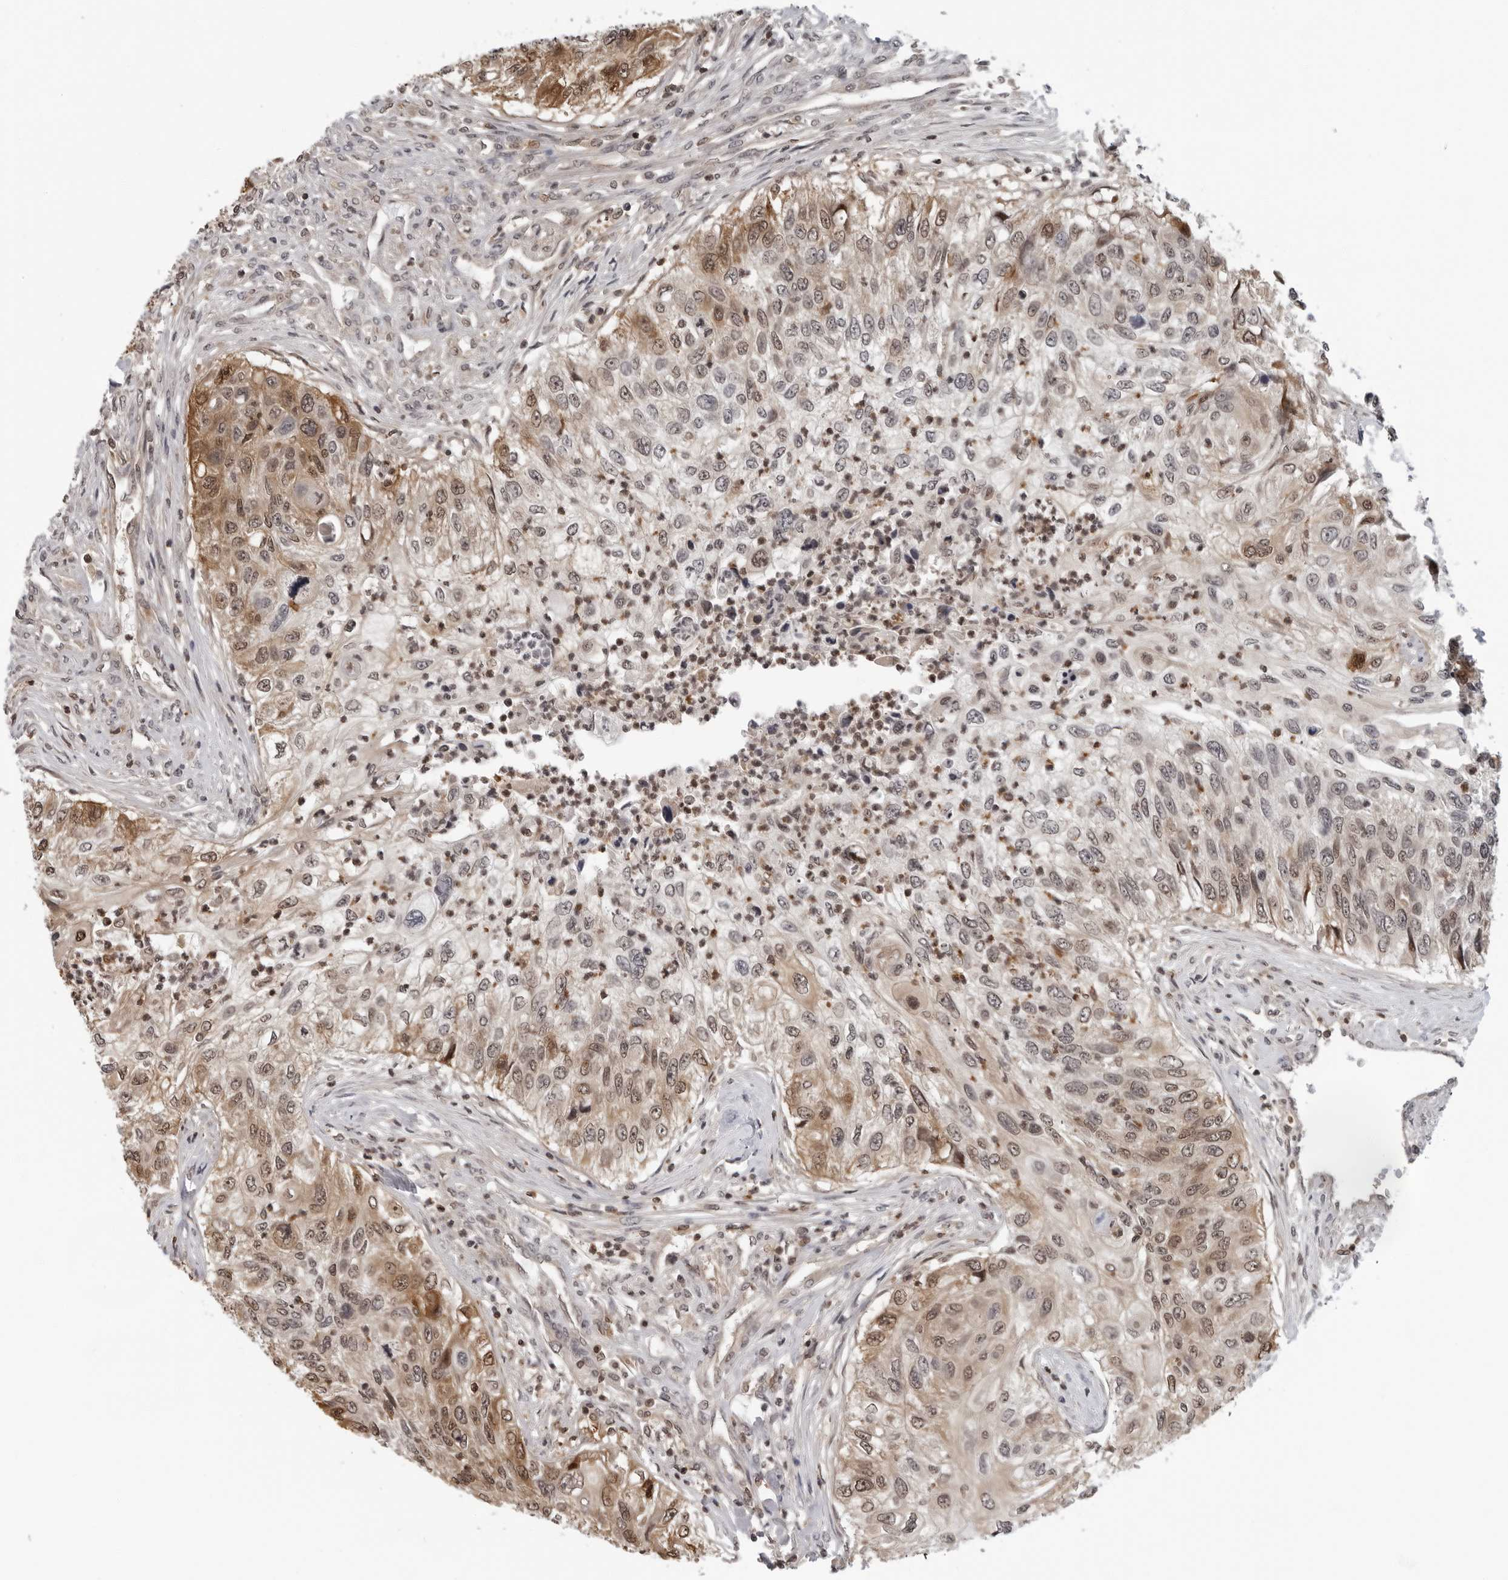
{"staining": {"intensity": "moderate", "quantity": "25%-75%", "location": "cytoplasmic/membranous,nuclear"}, "tissue": "urothelial cancer", "cell_type": "Tumor cells", "image_type": "cancer", "snomed": [{"axis": "morphology", "description": "Urothelial carcinoma, High grade"}, {"axis": "topography", "description": "Urinary bladder"}], "caption": "Brown immunohistochemical staining in urothelial carcinoma (high-grade) displays moderate cytoplasmic/membranous and nuclear positivity in approximately 25%-75% of tumor cells.", "gene": "HSPH1", "patient": {"sex": "female", "age": 60}}